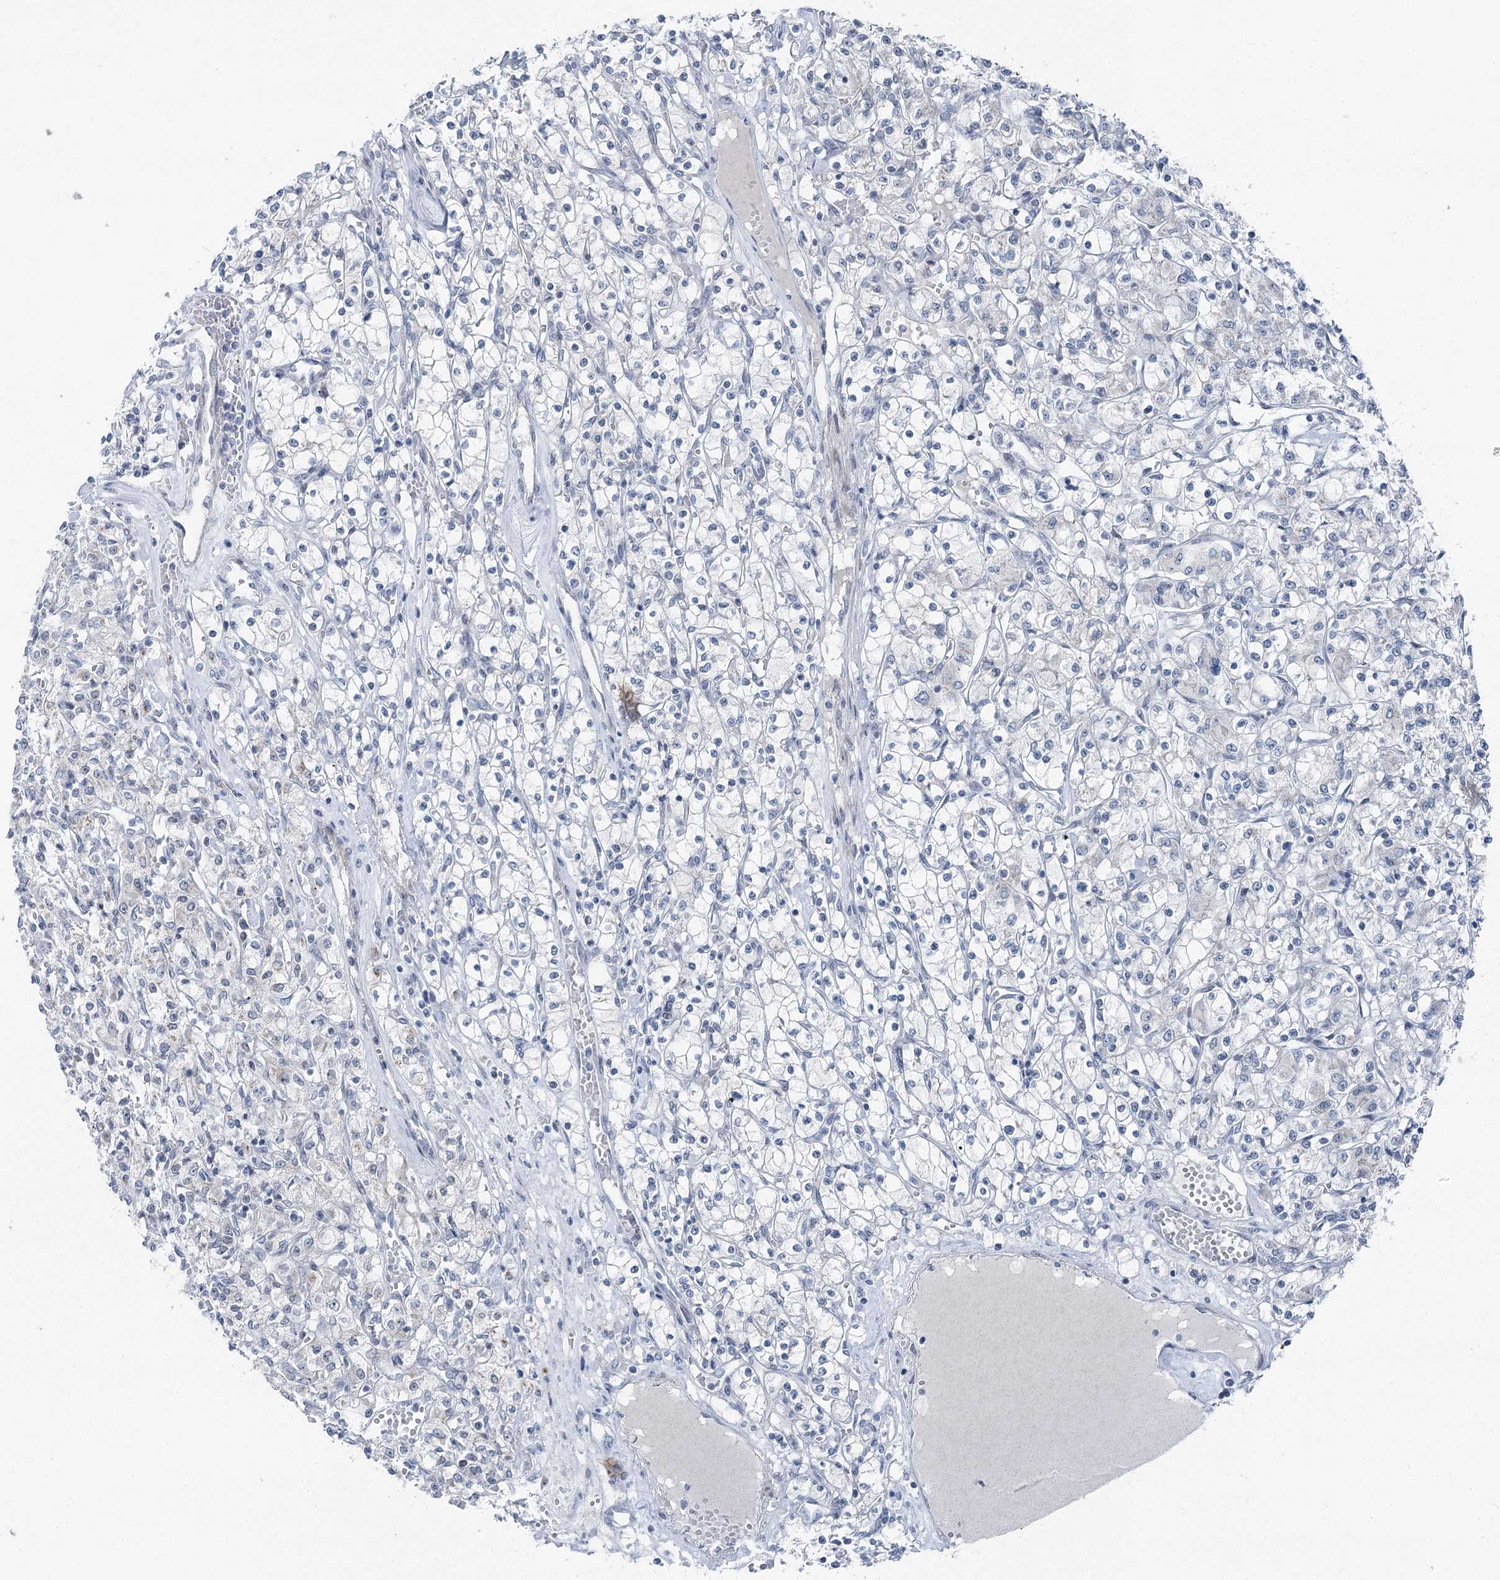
{"staining": {"intensity": "negative", "quantity": "none", "location": "none"}, "tissue": "renal cancer", "cell_type": "Tumor cells", "image_type": "cancer", "snomed": [{"axis": "morphology", "description": "Adenocarcinoma, NOS"}, {"axis": "topography", "description": "Kidney"}], "caption": "Tumor cells are negative for brown protein staining in adenocarcinoma (renal).", "gene": "STEEP1", "patient": {"sex": "female", "age": 59}}